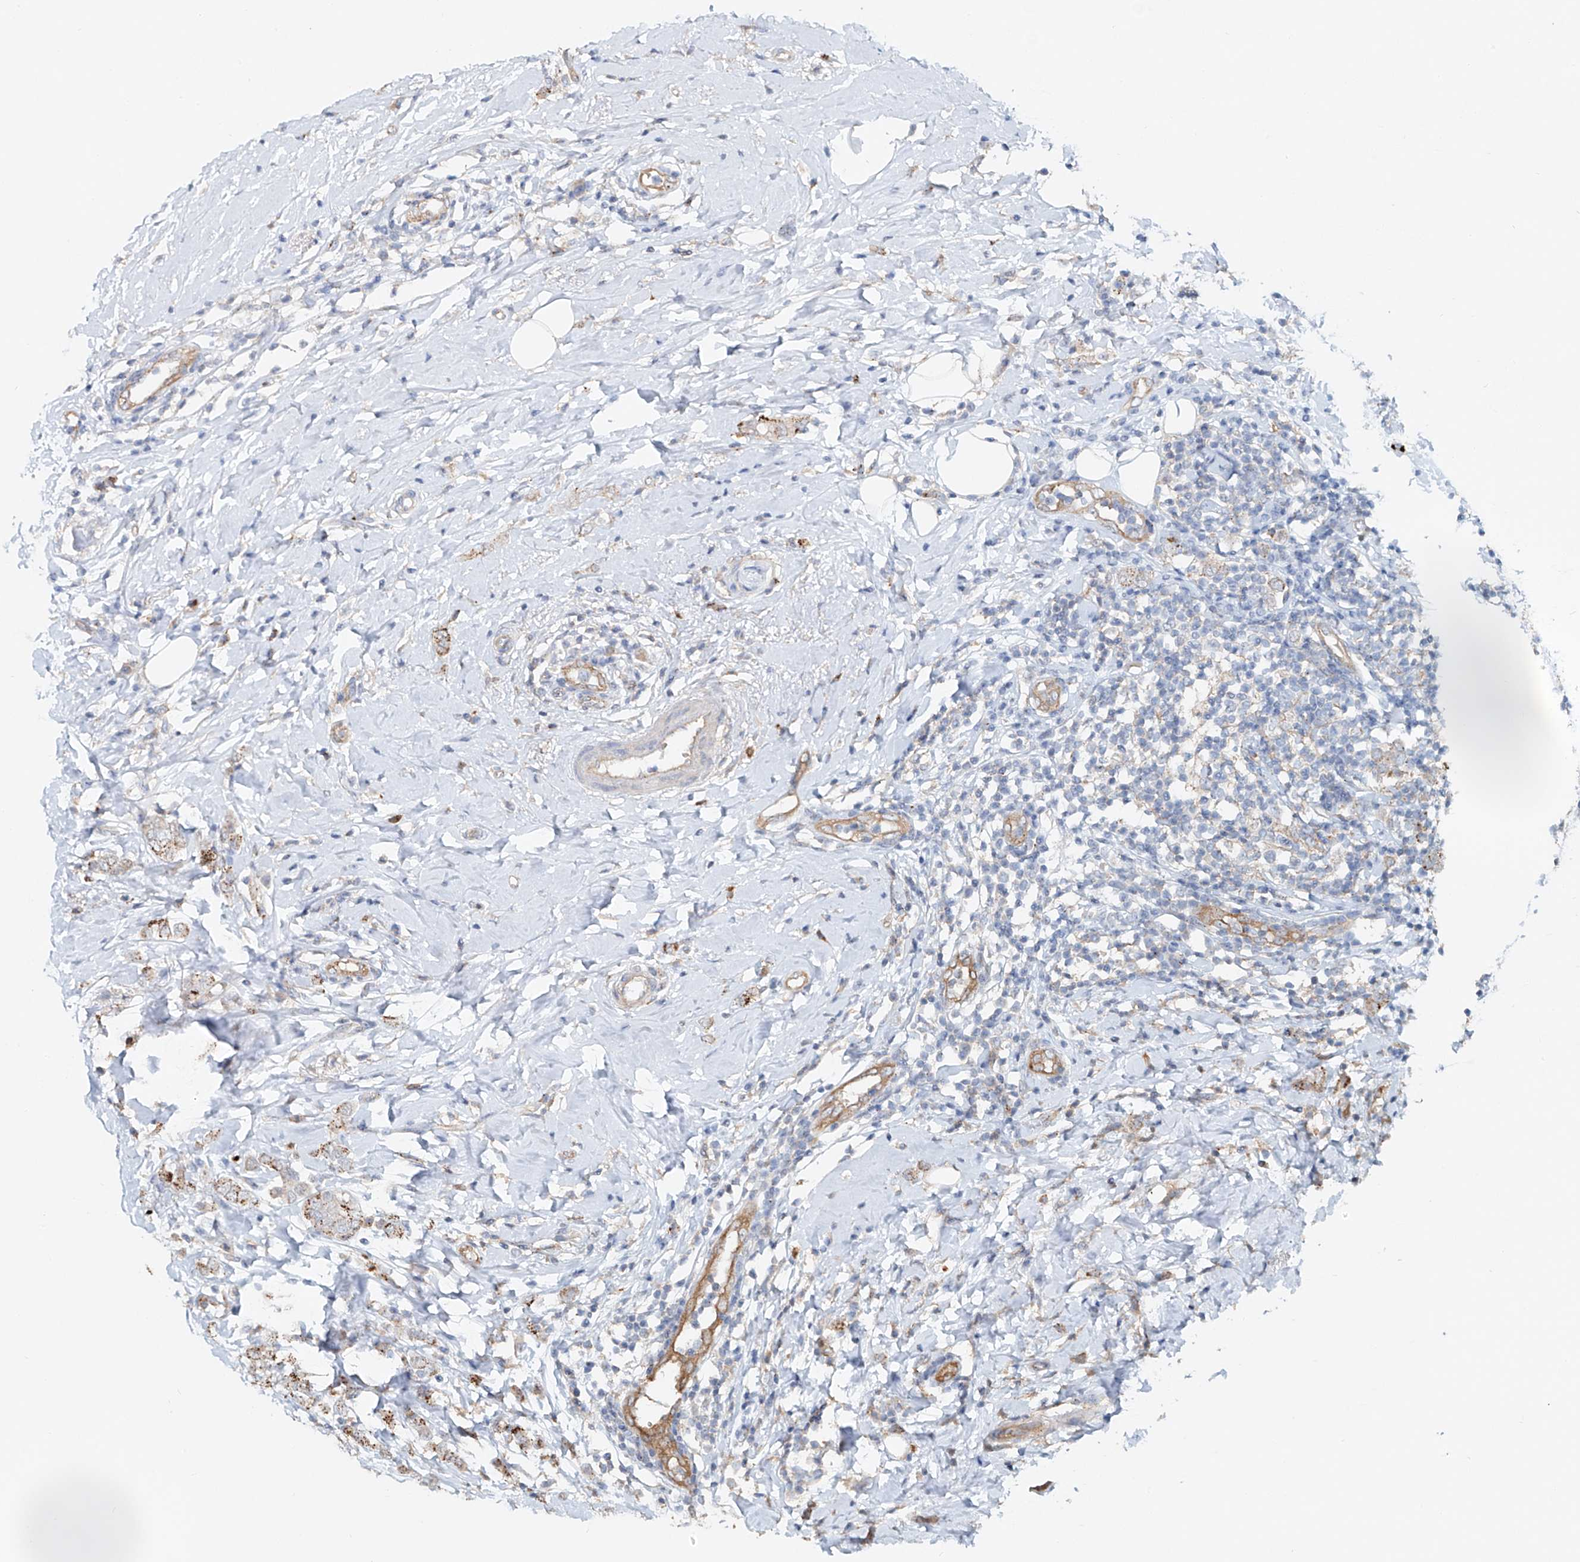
{"staining": {"intensity": "moderate", "quantity": ">75%", "location": "cytoplasmic/membranous"}, "tissue": "breast cancer", "cell_type": "Tumor cells", "image_type": "cancer", "snomed": [{"axis": "morphology", "description": "Lobular carcinoma"}, {"axis": "topography", "description": "Breast"}], "caption": "This image demonstrates immunohistochemistry (IHC) staining of human lobular carcinoma (breast), with medium moderate cytoplasmic/membranous staining in approximately >75% of tumor cells.", "gene": "TRIM47", "patient": {"sex": "female", "age": 47}}